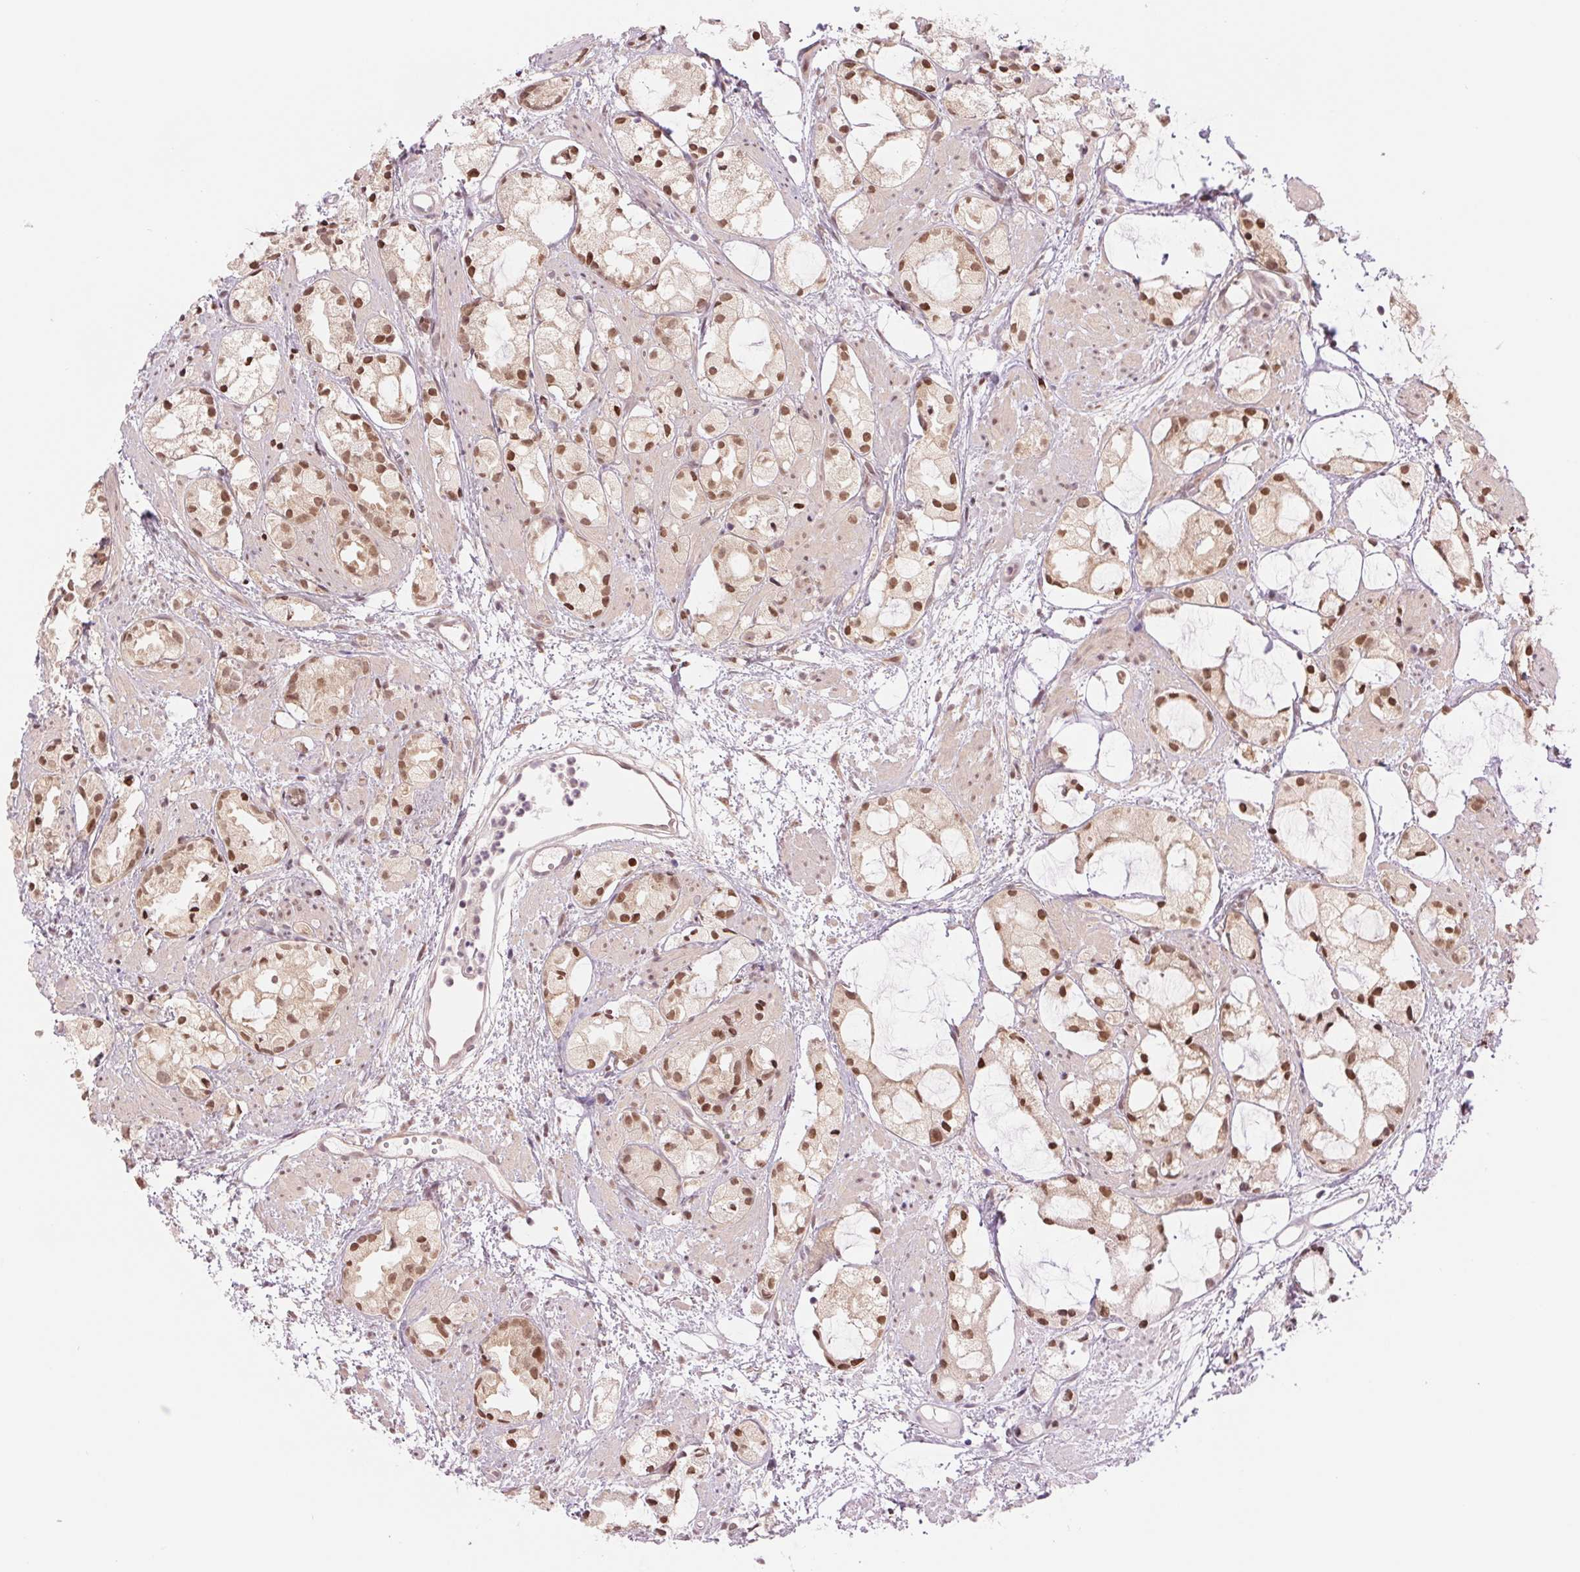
{"staining": {"intensity": "moderate", "quantity": ">75%", "location": "nuclear"}, "tissue": "prostate cancer", "cell_type": "Tumor cells", "image_type": "cancer", "snomed": [{"axis": "morphology", "description": "Adenocarcinoma, High grade"}, {"axis": "topography", "description": "Prostate"}], "caption": "Immunohistochemistry (IHC) (DAB (3,3'-diaminobenzidine)) staining of human adenocarcinoma (high-grade) (prostate) exhibits moderate nuclear protein expression in about >75% of tumor cells.", "gene": "ERI3", "patient": {"sex": "male", "age": 85}}